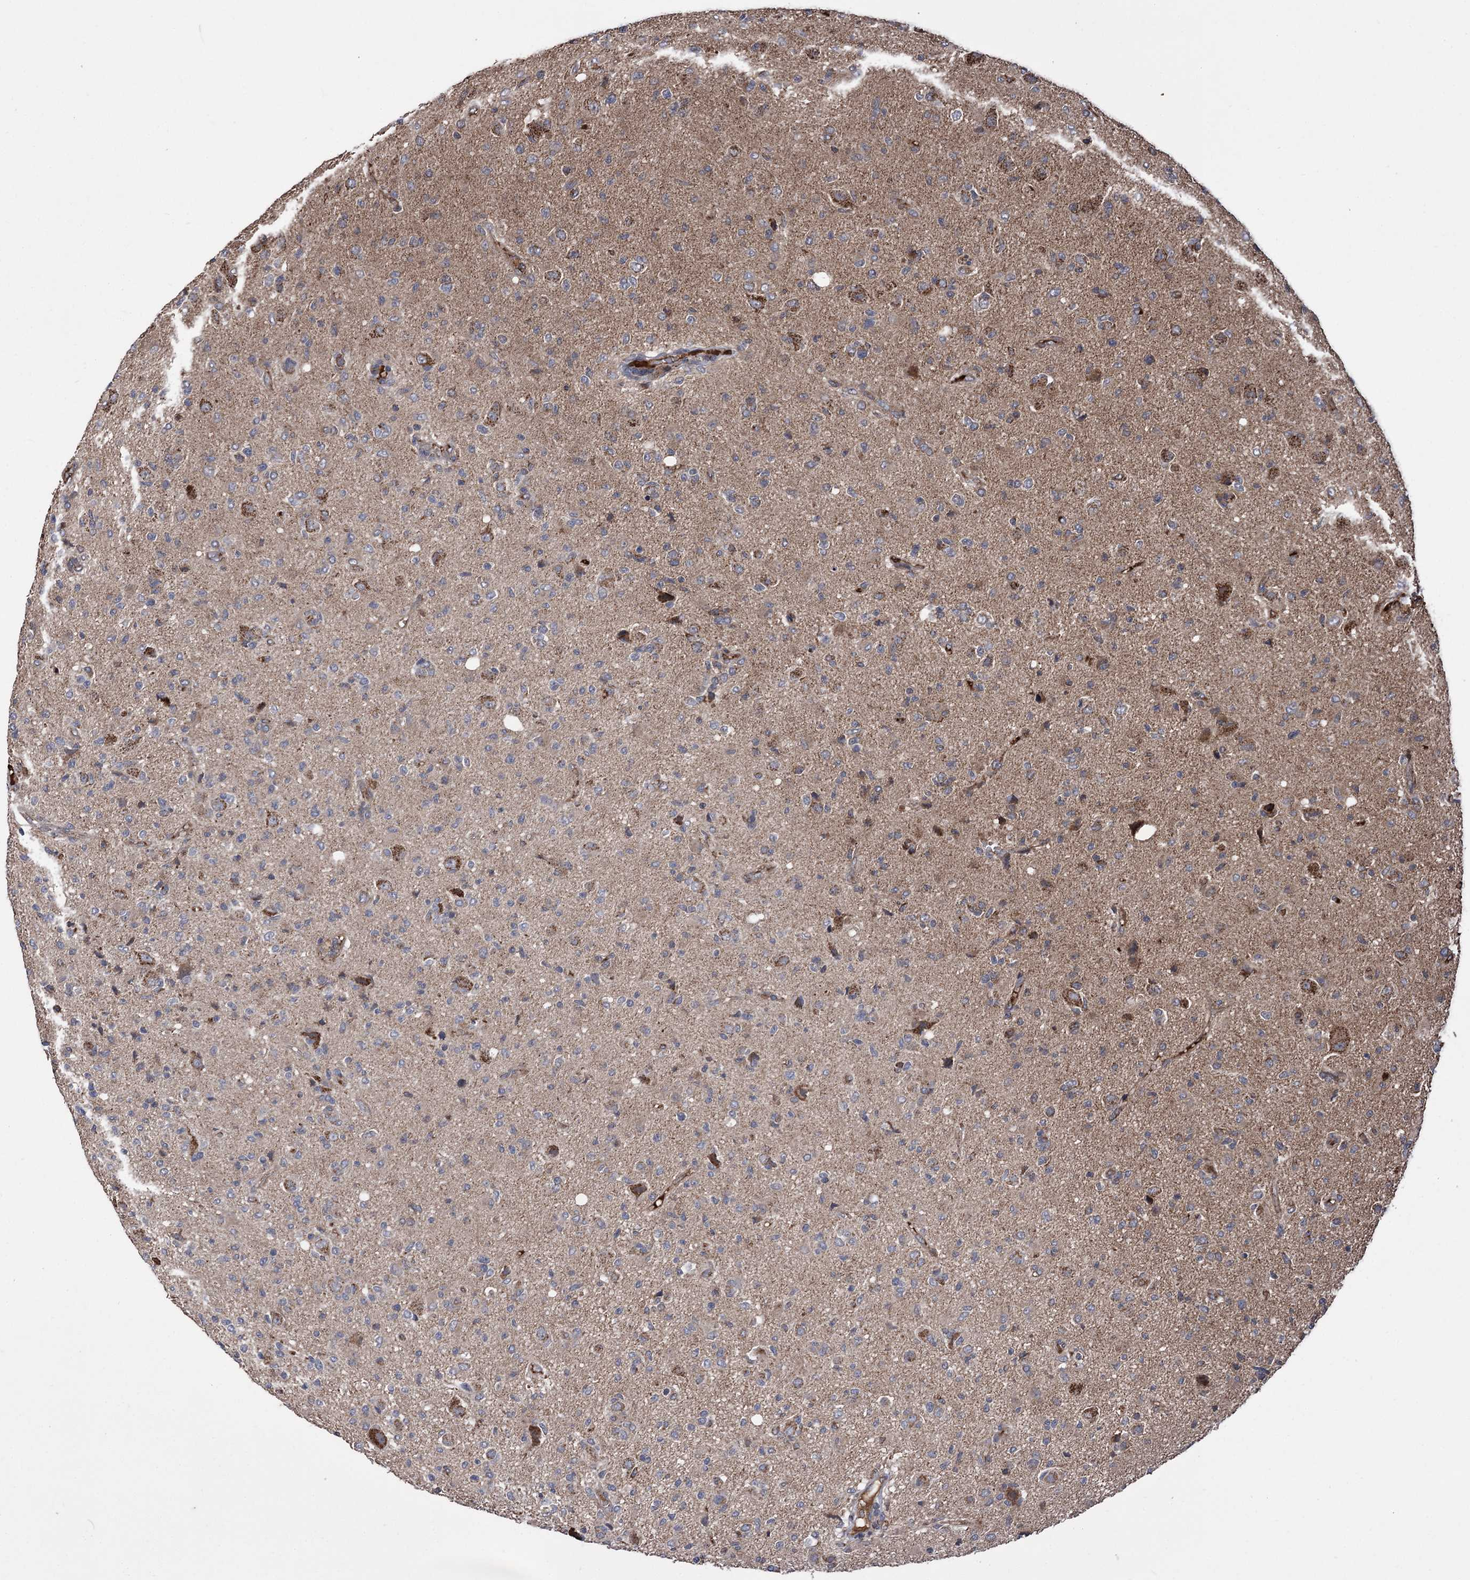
{"staining": {"intensity": "moderate", "quantity": "25%-75%", "location": "cytoplasmic/membranous"}, "tissue": "glioma", "cell_type": "Tumor cells", "image_type": "cancer", "snomed": [{"axis": "morphology", "description": "Glioma, malignant, High grade"}, {"axis": "topography", "description": "Brain"}], "caption": "A photomicrograph showing moderate cytoplasmic/membranous expression in approximately 25%-75% of tumor cells in high-grade glioma (malignant), as visualized by brown immunohistochemical staining.", "gene": "RASSF3", "patient": {"sex": "female", "age": 57}}